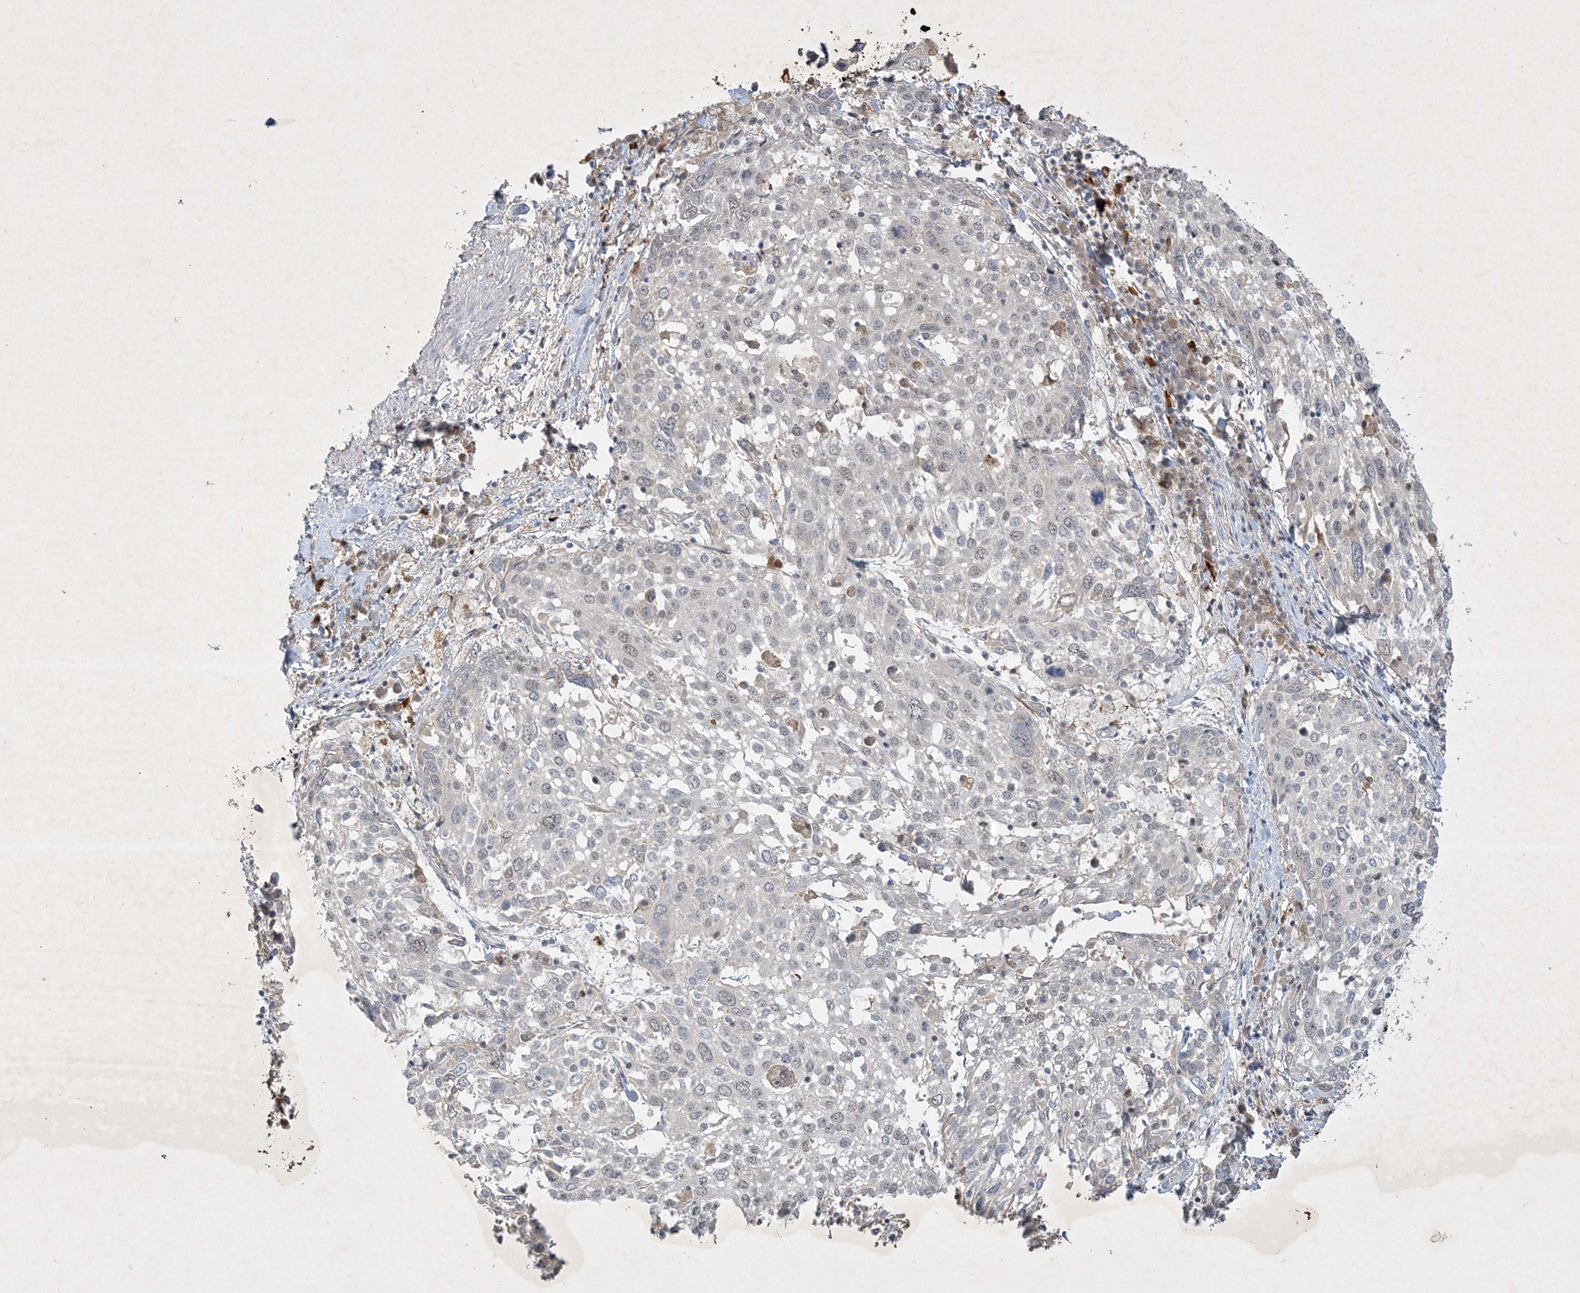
{"staining": {"intensity": "negative", "quantity": "none", "location": "none"}, "tissue": "lung cancer", "cell_type": "Tumor cells", "image_type": "cancer", "snomed": [{"axis": "morphology", "description": "Squamous cell carcinoma, NOS"}, {"axis": "topography", "description": "Lung"}], "caption": "This is an immunohistochemistry histopathology image of lung cancer. There is no staining in tumor cells.", "gene": "THG1L", "patient": {"sex": "male", "age": 65}}